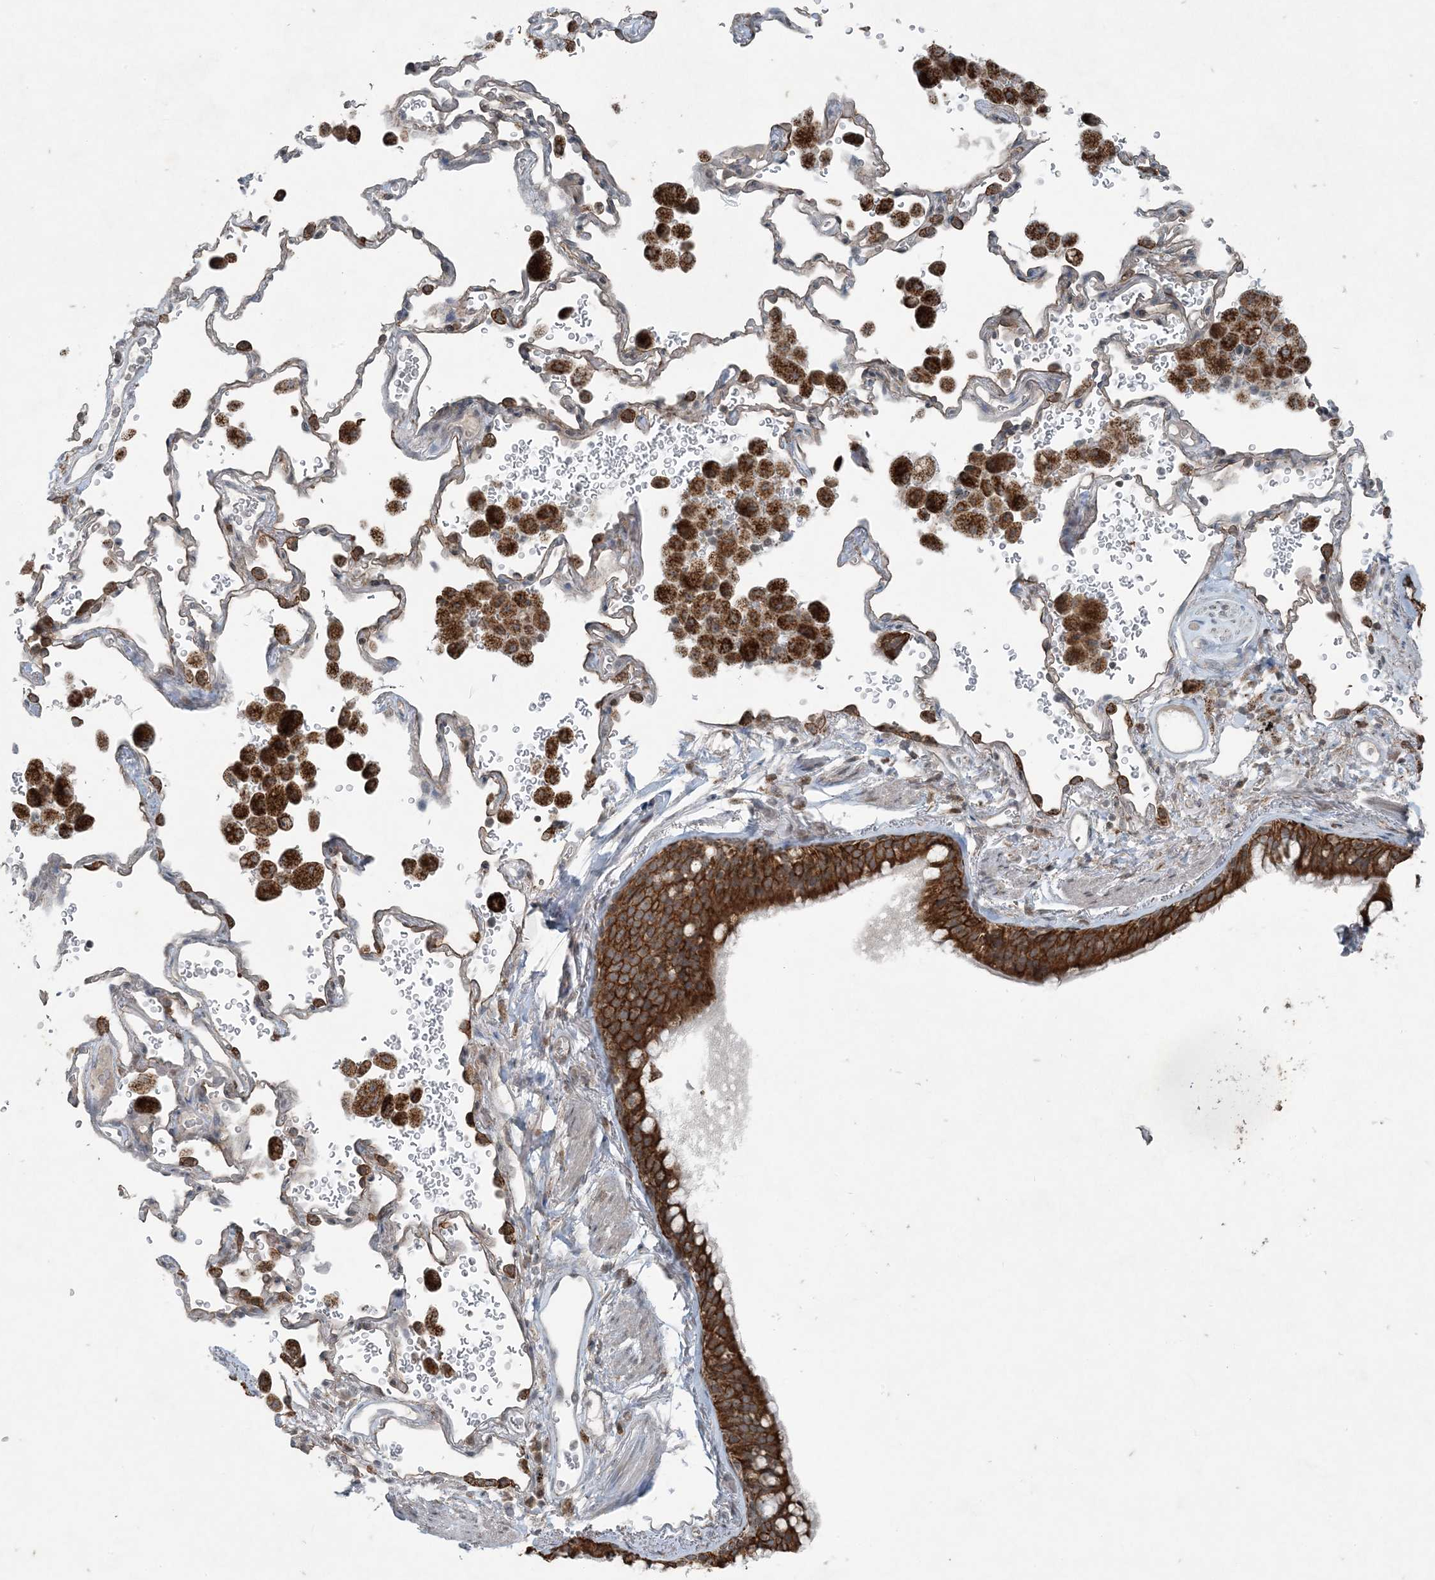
{"staining": {"intensity": "strong", "quantity": ">75%", "location": "cytoplasmic/membranous"}, "tissue": "bronchus", "cell_type": "Respiratory epithelial cells", "image_type": "normal", "snomed": [{"axis": "morphology", "description": "Normal tissue, NOS"}, {"axis": "morphology", "description": "Adenocarcinoma, NOS"}, {"axis": "topography", "description": "Bronchus"}, {"axis": "topography", "description": "Lung"}], "caption": "Protein positivity by IHC reveals strong cytoplasmic/membranous staining in approximately >75% of respiratory epithelial cells in unremarkable bronchus.", "gene": "PC", "patient": {"sex": "male", "age": 54}}